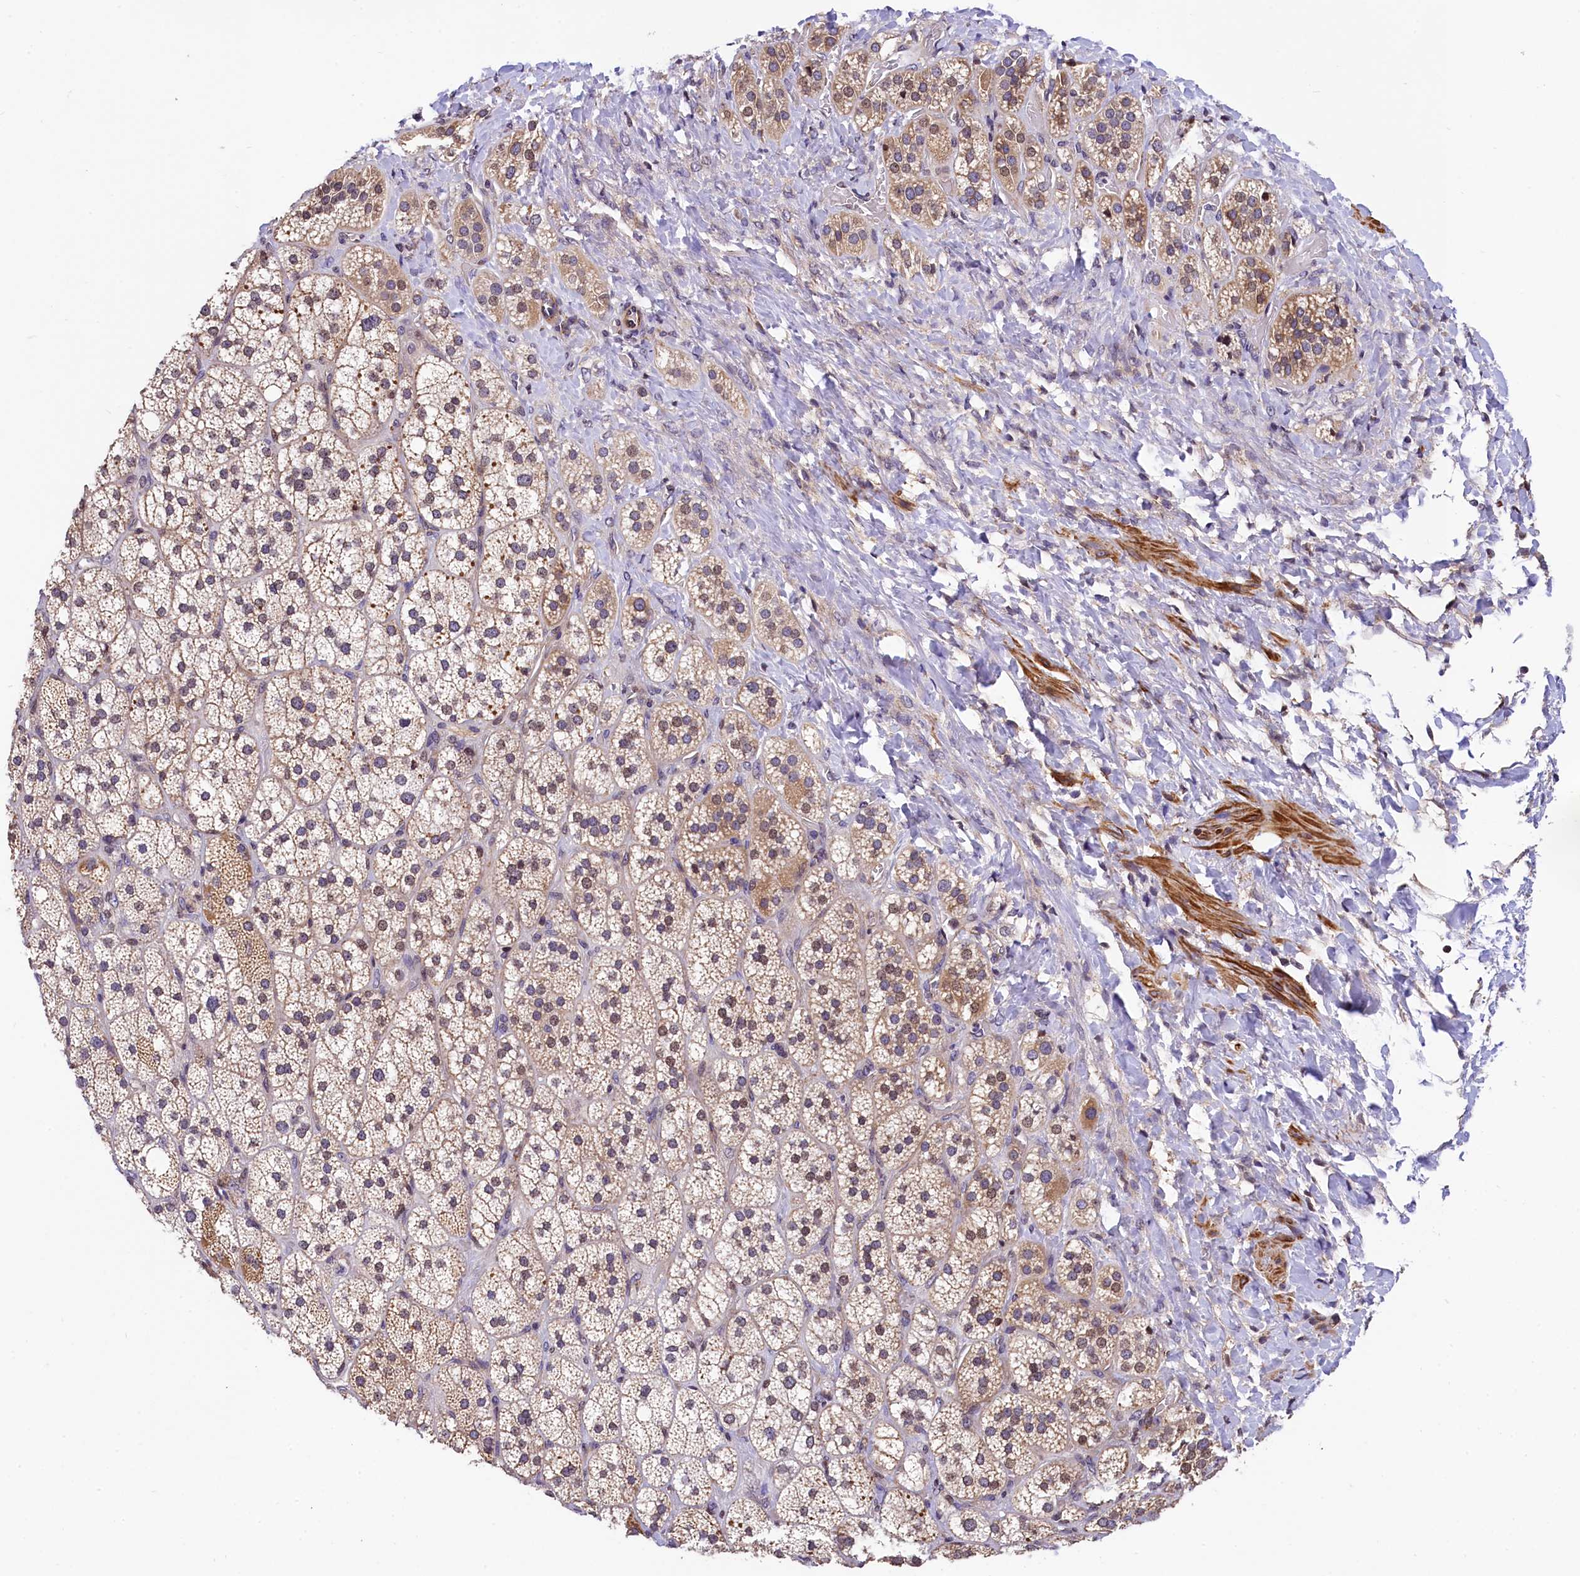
{"staining": {"intensity": "weak", "quantity": "25%-75%", "location": "cytoplasmic/membranous"}, "tissue": "adrenal gland", "cell_type": "Glandular cells", "image_type": "normal", "snomed": [{"axis": "morphology", "description": "Normal tissue, NOS"}, {"axis": "topography", "description": "Adrenal gland"}], "caption": "Protein staining by IHC reveals weak cytoplasmic/membranous staining in about 25%-75% of glandular cells in benign adrenal gland. The protein is stained brown, and the nuclei are stained in blue (DAB (3,3'-diaminobenzidine) IHC with brightfield microscopy, high magnification).", "gene": "ZNF2", "patient": {"sex": "male", "age": 61}}